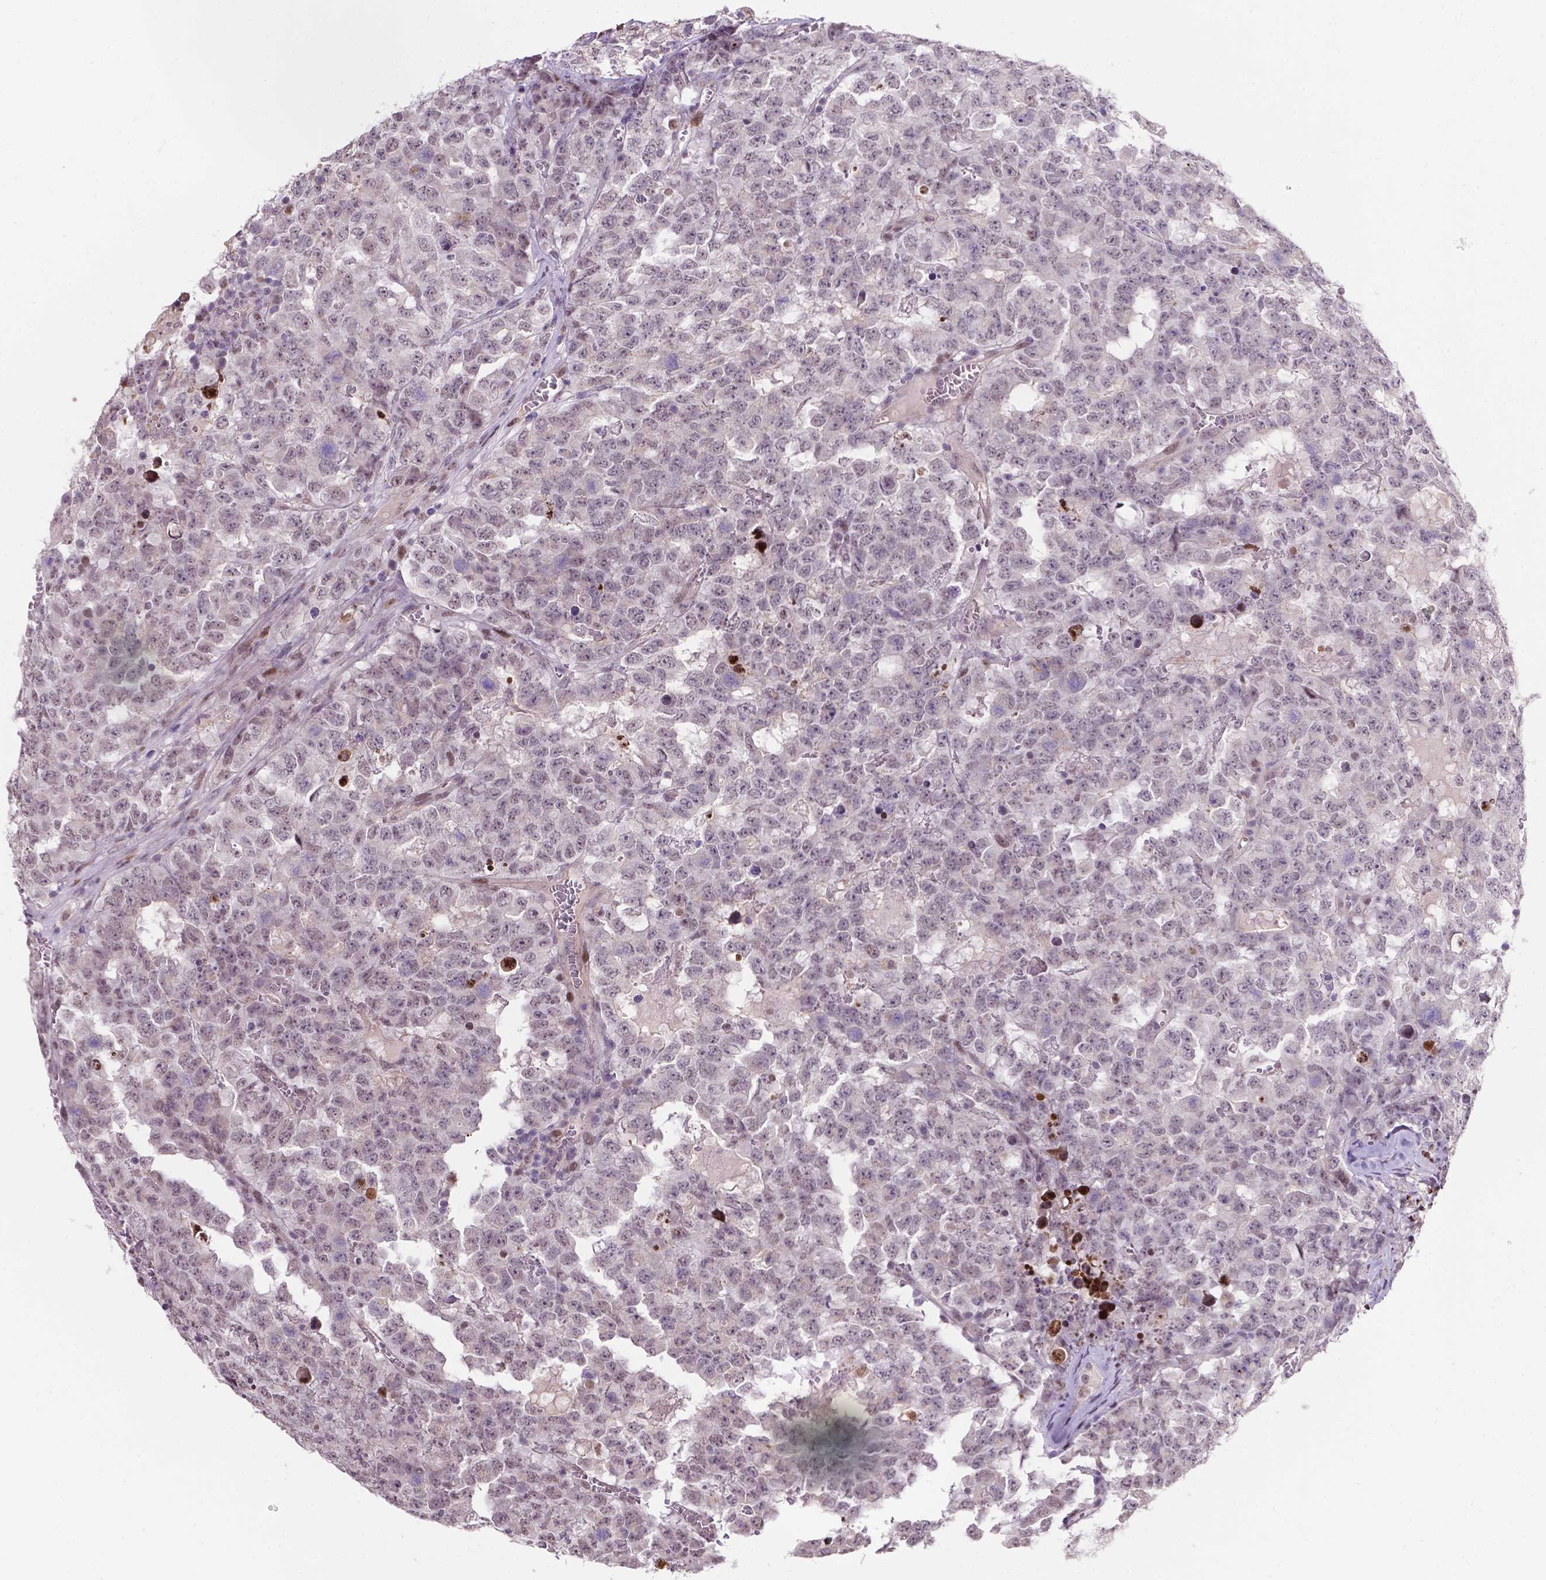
{"staining": {"intensity": "negative", "quantity": "none", "location": "none"}, "tissue": "testis cancer", "cell_type": "Tumor cells", "image_type": "cancer", "snomed": [{"axis": "morphology", "description": "Carcinoma, Embryonal, NOS"}, {"axis": "topography", "description": "Testis"}], "caption": "DAB immunohistochemical staining of human testis embryonal carcinoma shows no significant positivity in tumor cells.", "gene": "SMAD3", "patient": {"sex": "male", "age": 23}}